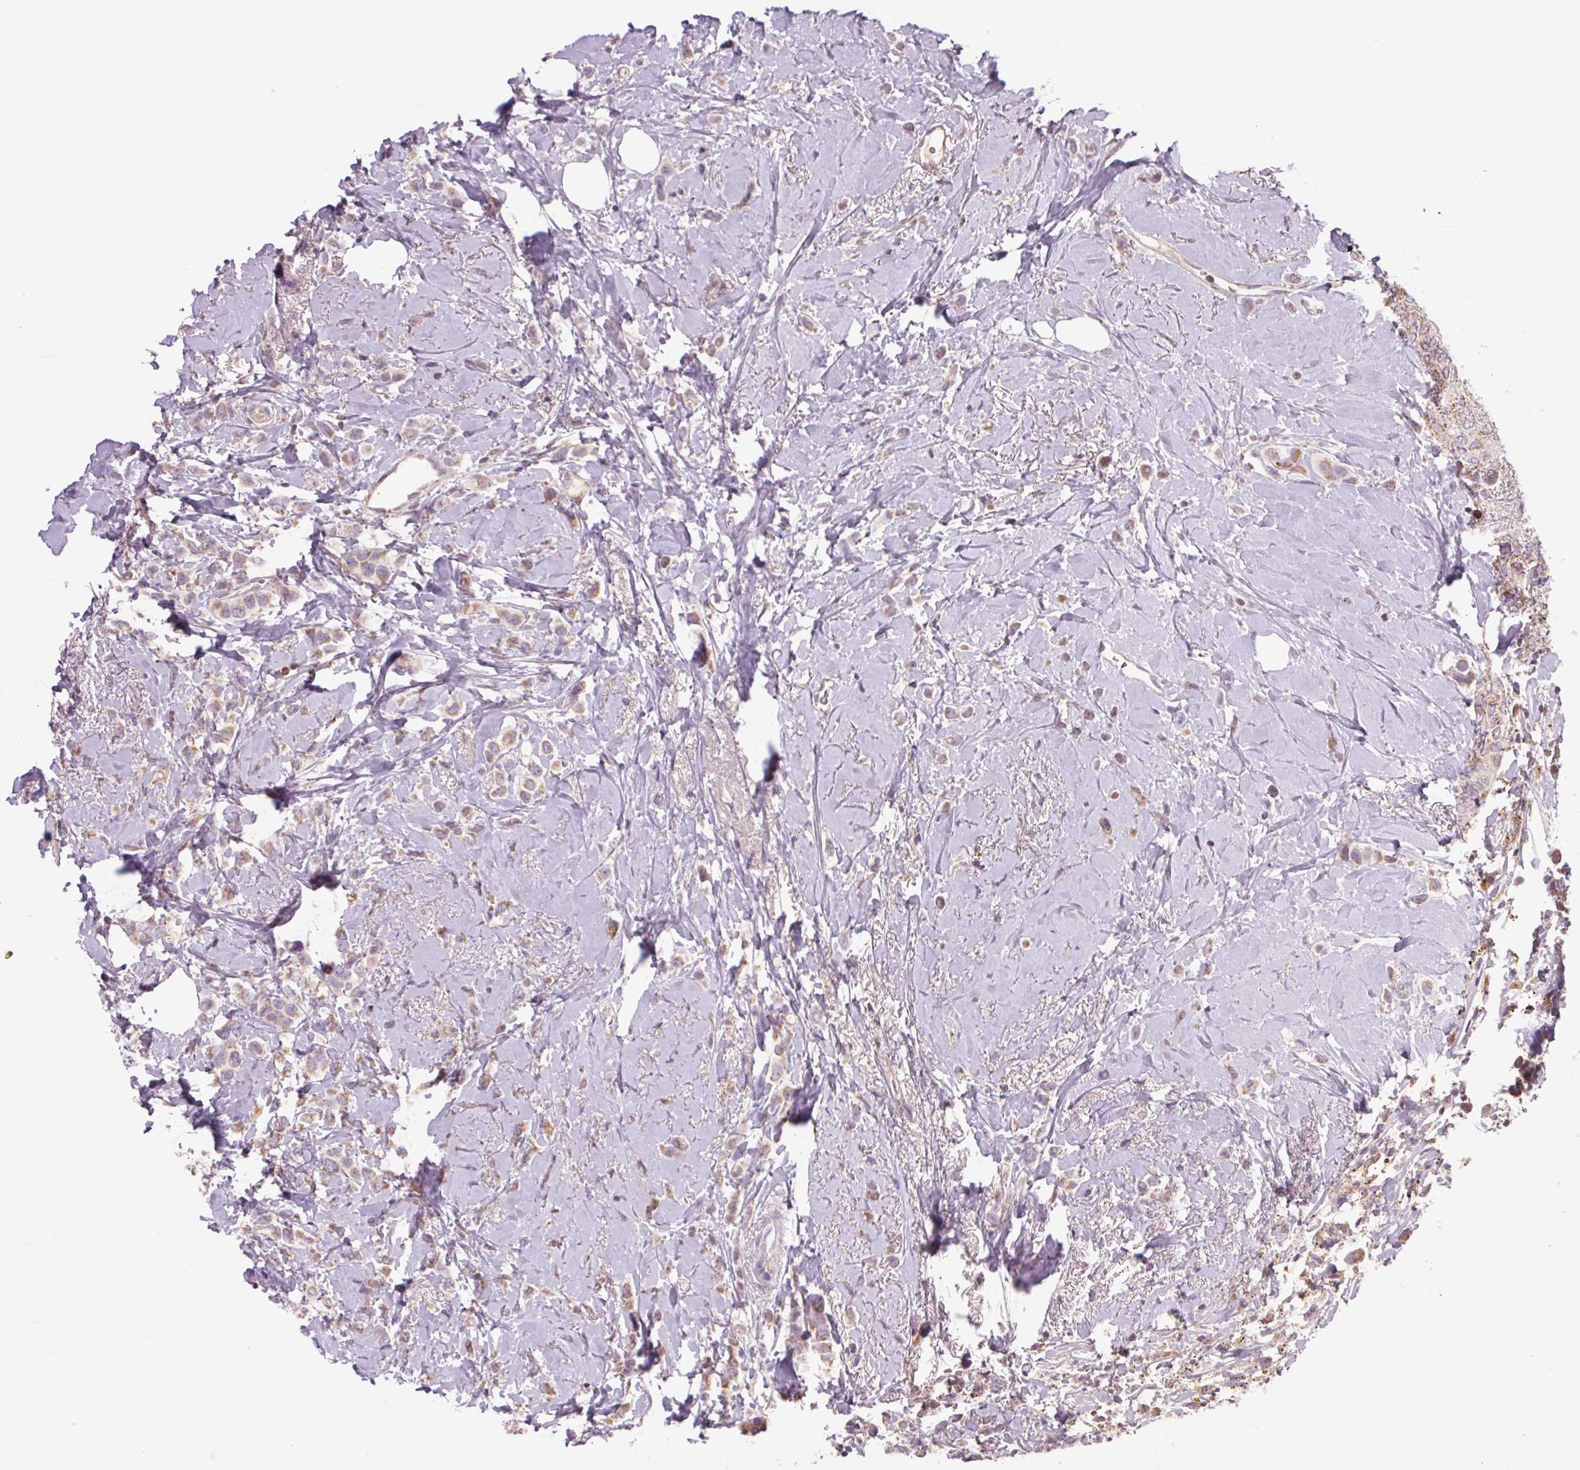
{"staining": {"intensity": "weak", "quantity": ">75%", "location": "cytoplasmic/membranous"}, "tissue": "breast cancer", "cell_type": "Tumor cells", "image_type": "cancer", "snomed": [{"axis": "morphology", "description": "Lobular carcinoma"}, {"axis": "topography", "description": "Breast"}], "caption": "An image showing weak cytoplasmic/membranous staining in approximately >75% of tumor cells in lobular carcinoma (breast), as visualized by brown immunohistochemical staining.", "gene": "COX6A1", "patient": {"sex": "female", "age": 66}}